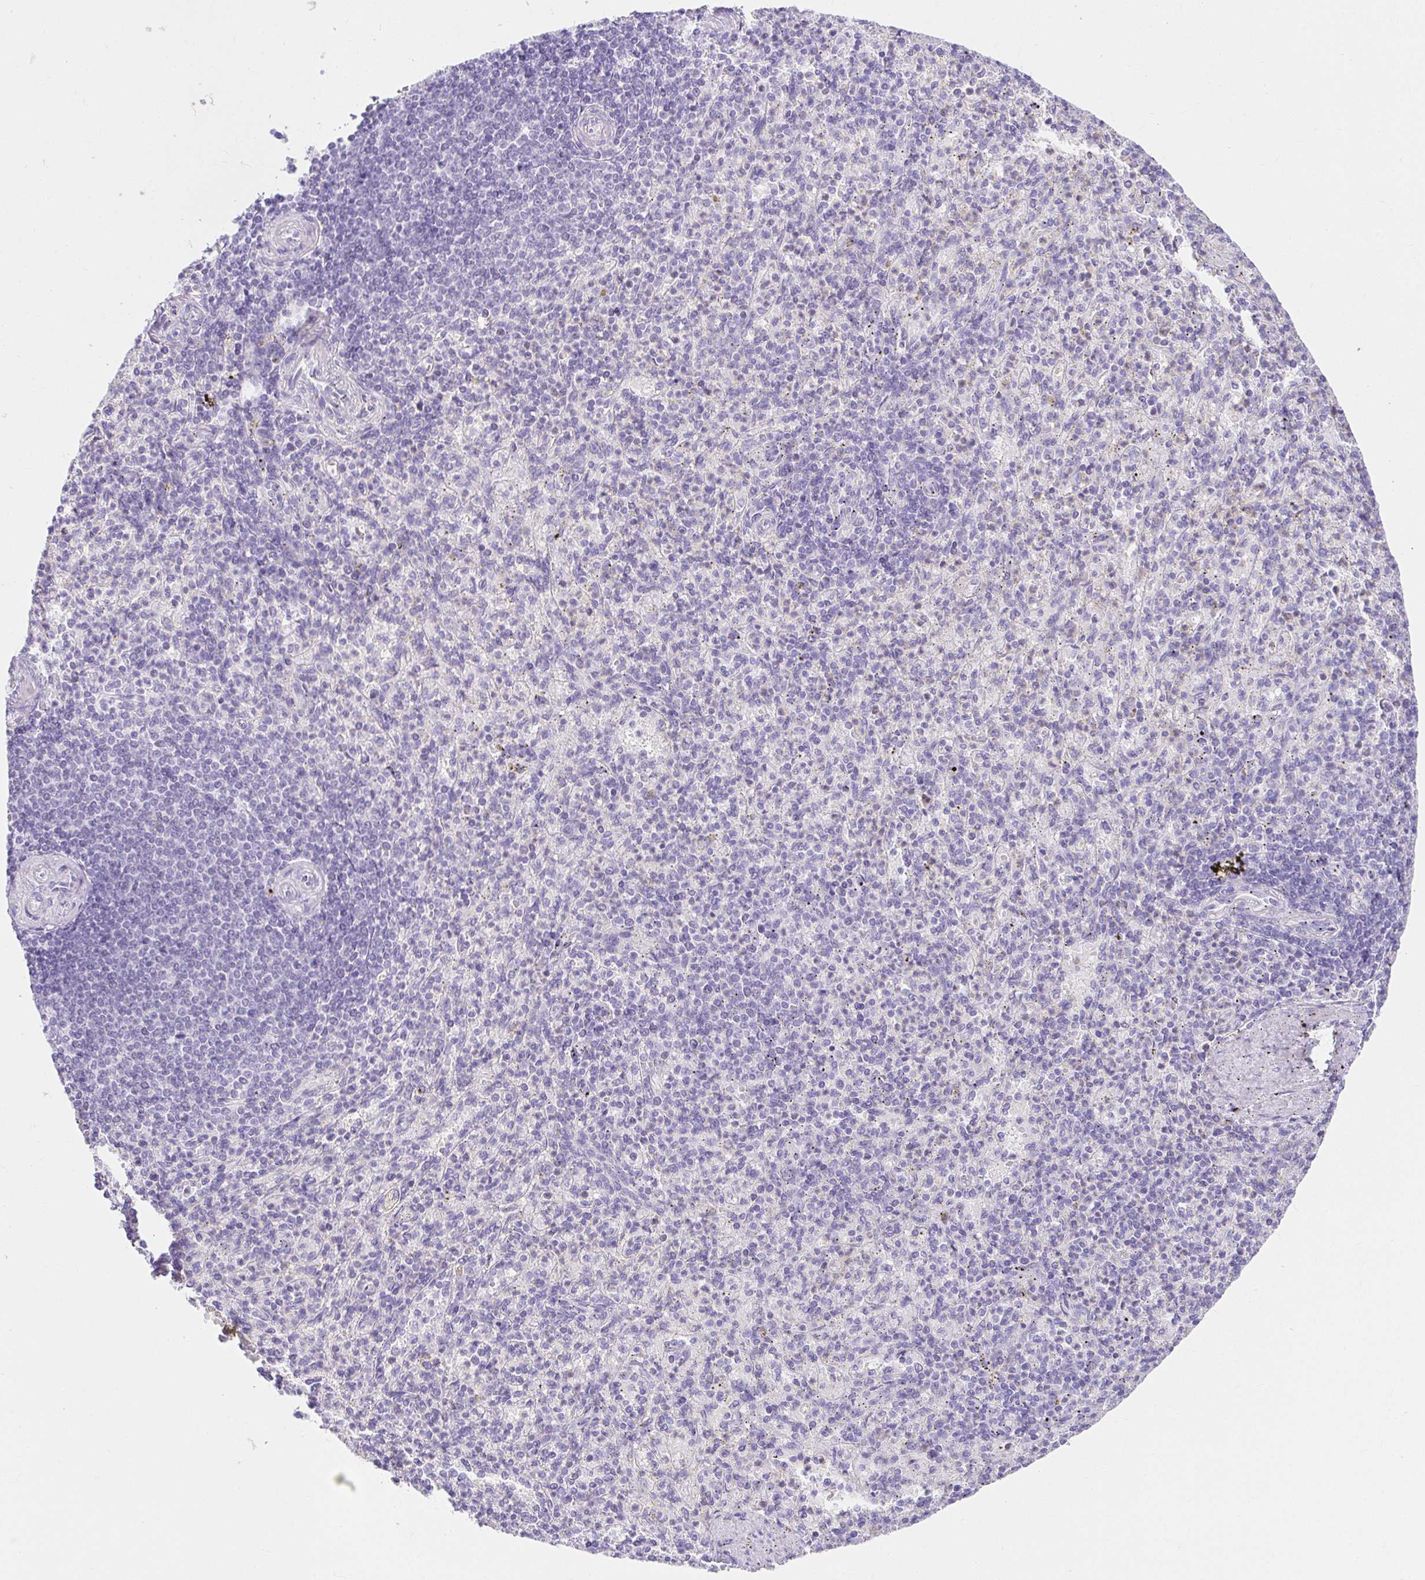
{"staining": {"intensity": "negative", "quantity": "none", "location": "none"}, "tissue": "spleen", "cell_type": "Cells in red pulp", "image_type": "normal", "snomed": [{"axis": "morphology", "description": "Normal tissue, NOS"}, {"axis": "topography", "description": "Spleen"}], "caption": "This image is of unremarkable spleen stained with IHC to label a protein in brown with the nuclei are counter-stained blue. There is no positivity in cells in red pulp. (DAB (3,3'-diaminobenzidine) immunohistochemistry (IHC) visualized using brightfield microscopy, high magnification).", "gene": "VGLL1", "patient": {"sex": "female", "age": 74}}